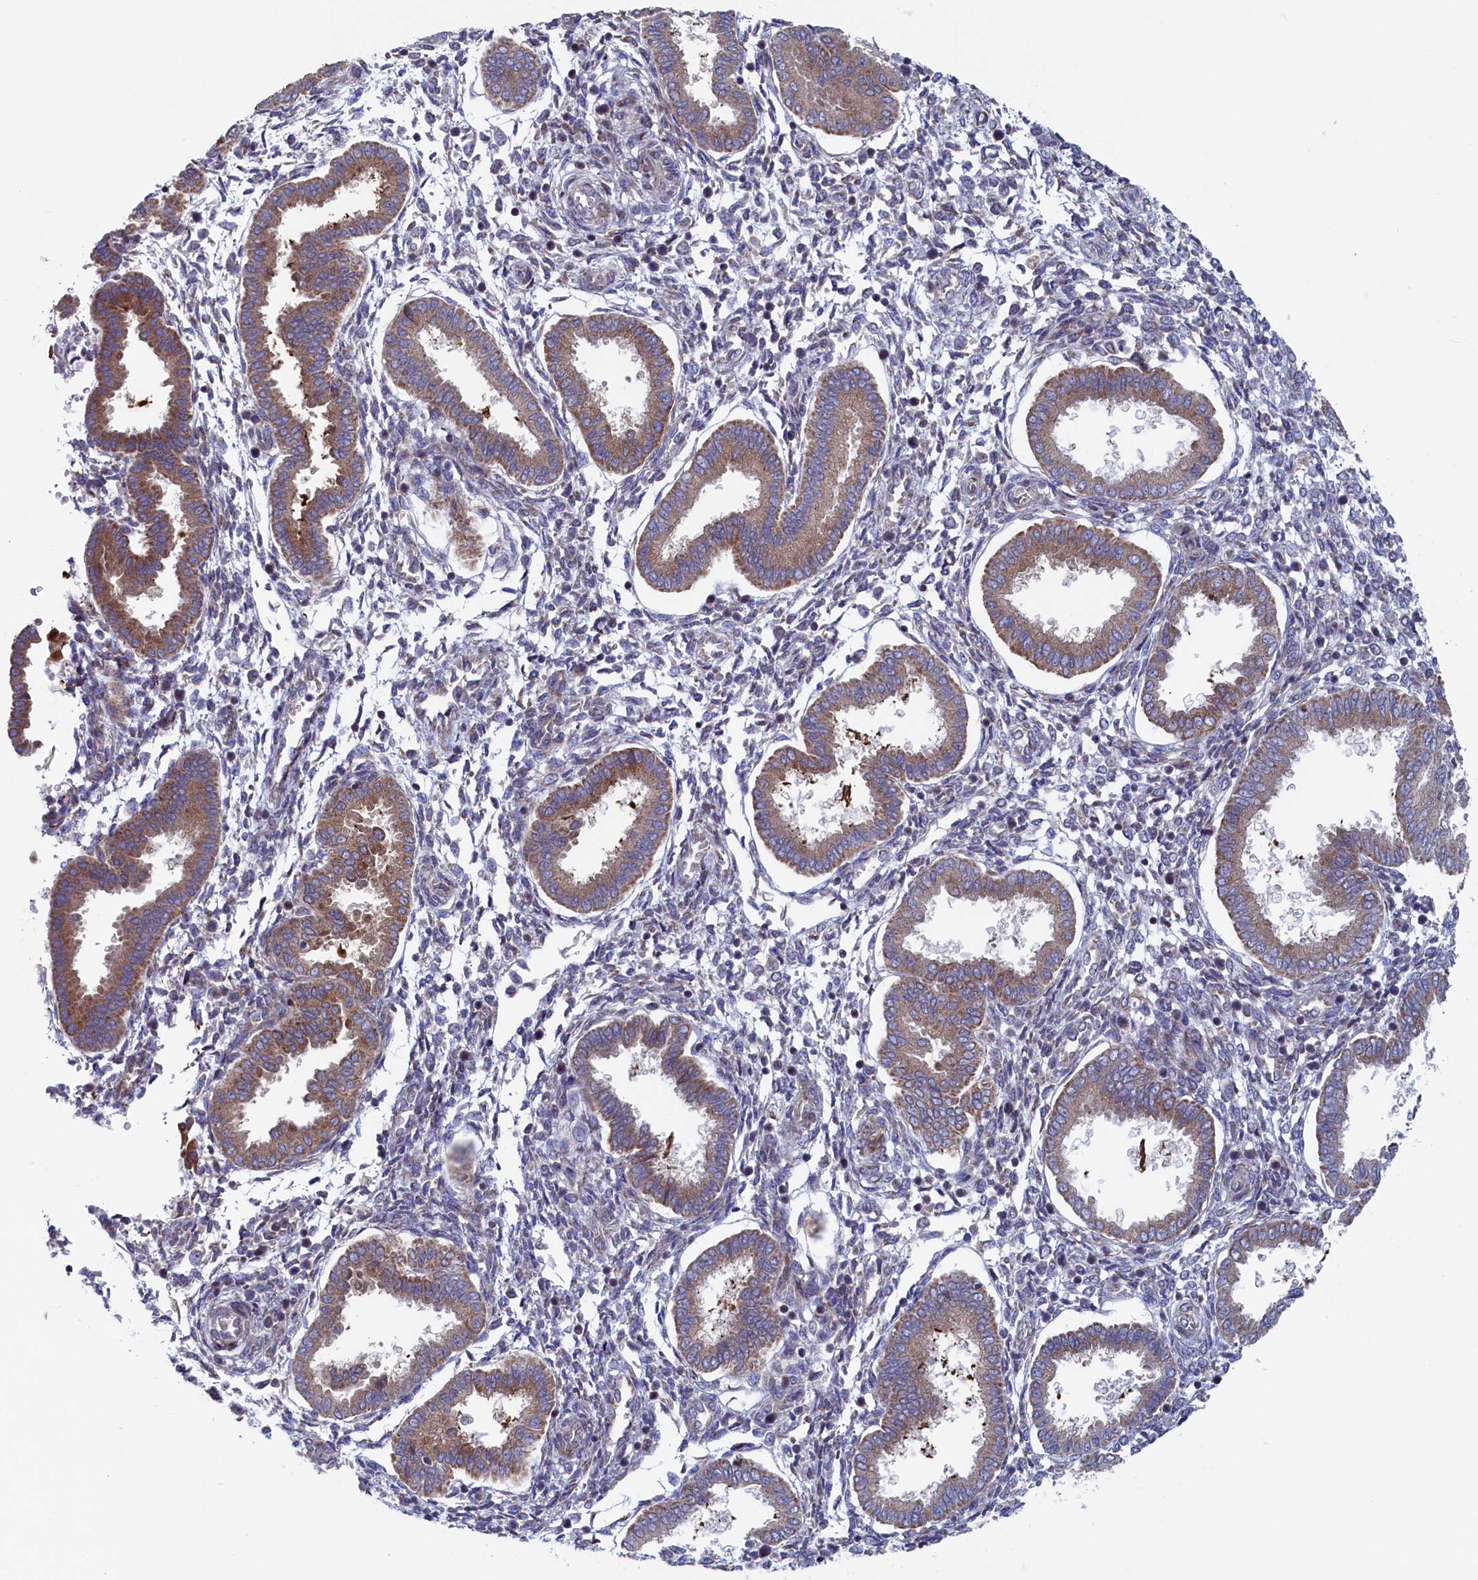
{"staining": {"intensity": "moderate", "quantity": "<25%", "location": "cytoplasmic/membranous"}, "tissue": "endometrium", "cell_type": "Cells in endometrial stroma", "image_type": "normal", "snomed": [{"axis": "morphology", "description": "Normal tissue, NOS"}, {"axis": "topography", "description": "Endometrium"}], "caption": "Cells in endometrial stroma display low levels of moderate cytoplasmic/membranous expression in about <25% of cells in unremarkable human endometrium.", "gene": "MTFMT", "patient": {"sex": "female", "age": 24}}